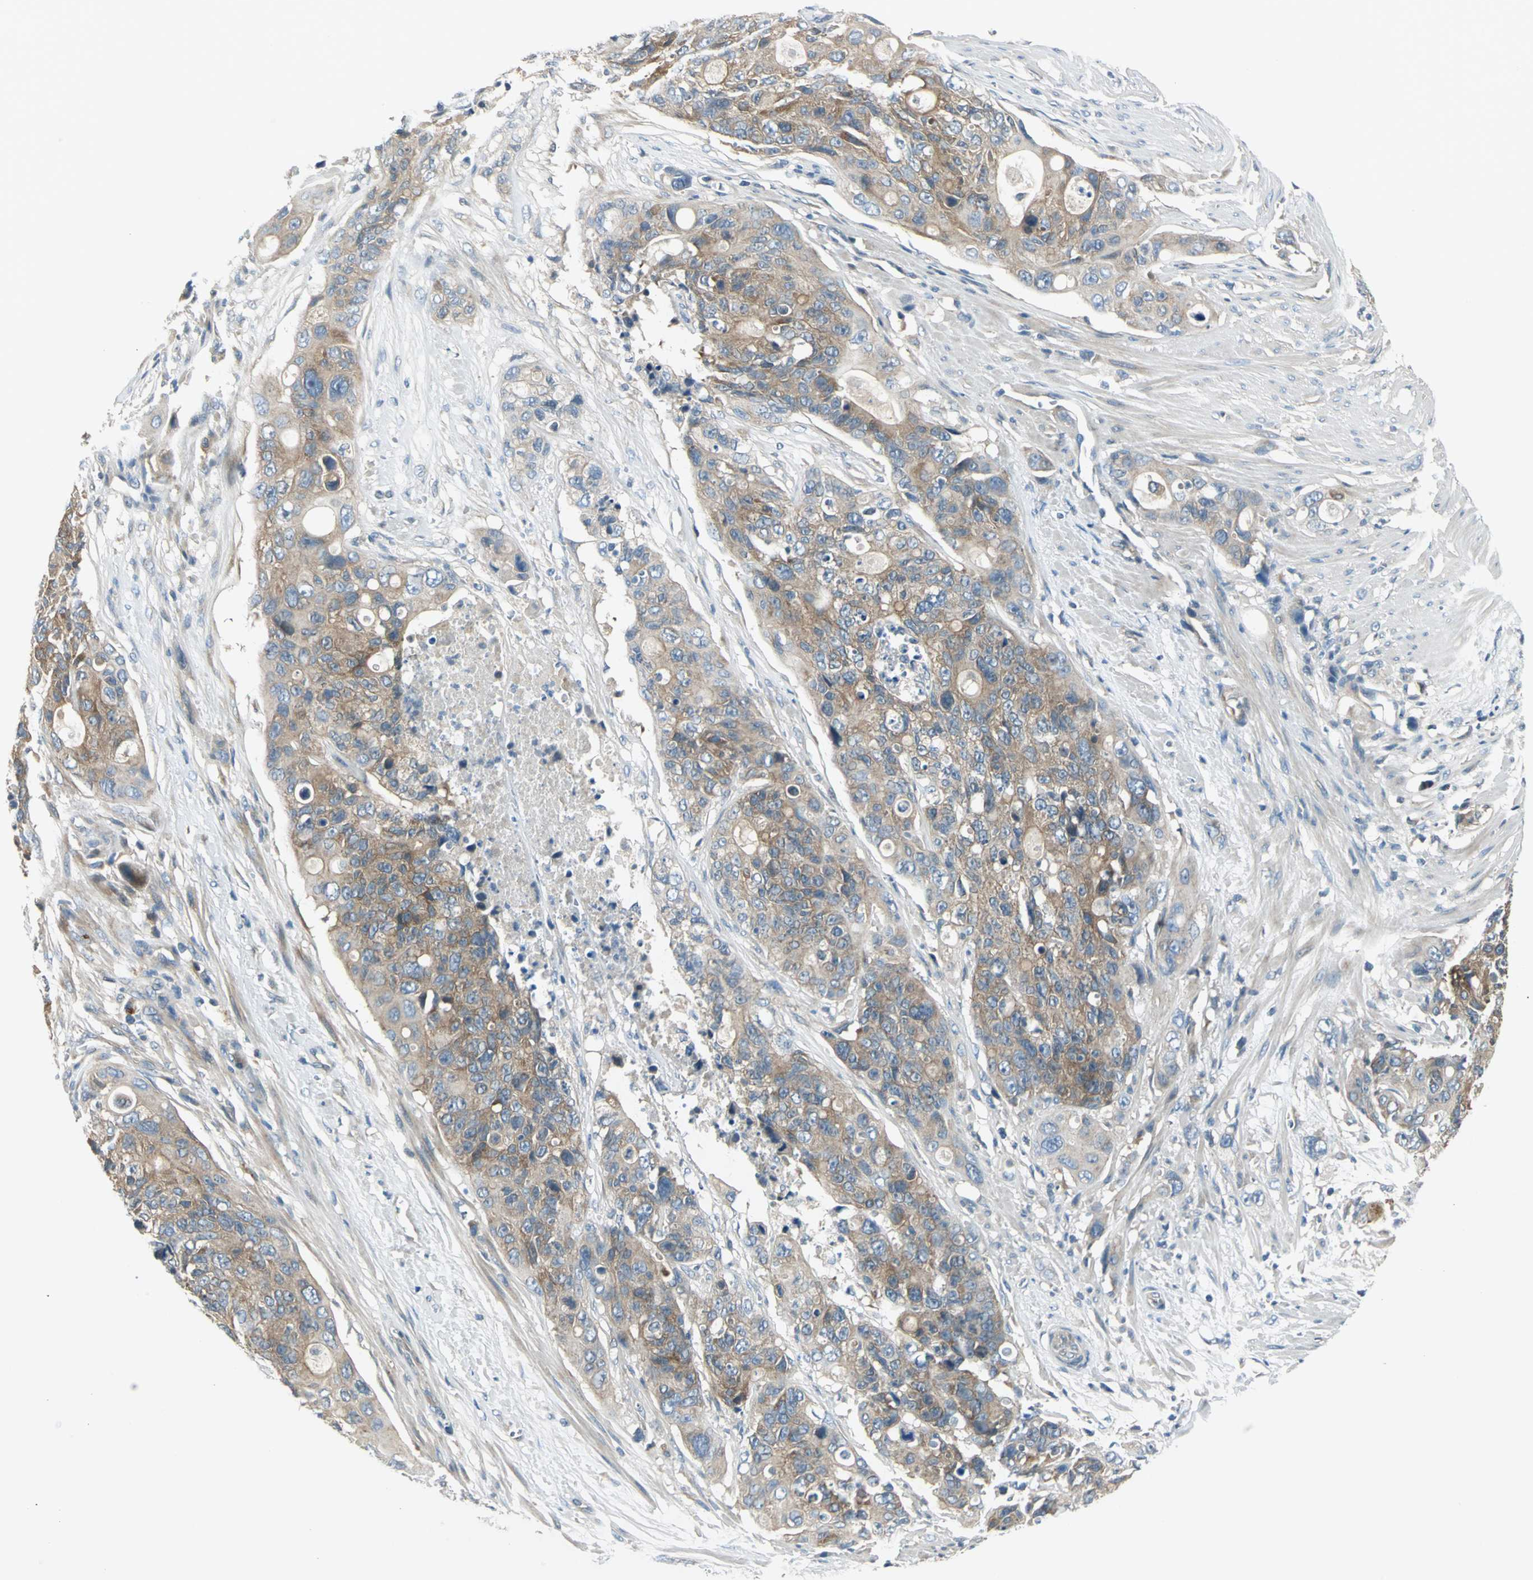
{"staining": {"intensity": "moderate", "quantity": ">75%", "location": "cytoplasmic/membranous"}, "tissue": "colorectal cancer", "cell_type": "Tumor cells", "image_type": "cancer", "snomed": [{"axis": "morphology", "description": "Adenocarcinoma, NOS"}, {"axis": "topography", "description": "Colon"}], "caption": "Human adenocarcinoma (colorectal) stained with a protein marker reveals moderate staining in tumor cells.", "gene": "PRKAA1", "patient": {"sex": "female", "age": 57}}